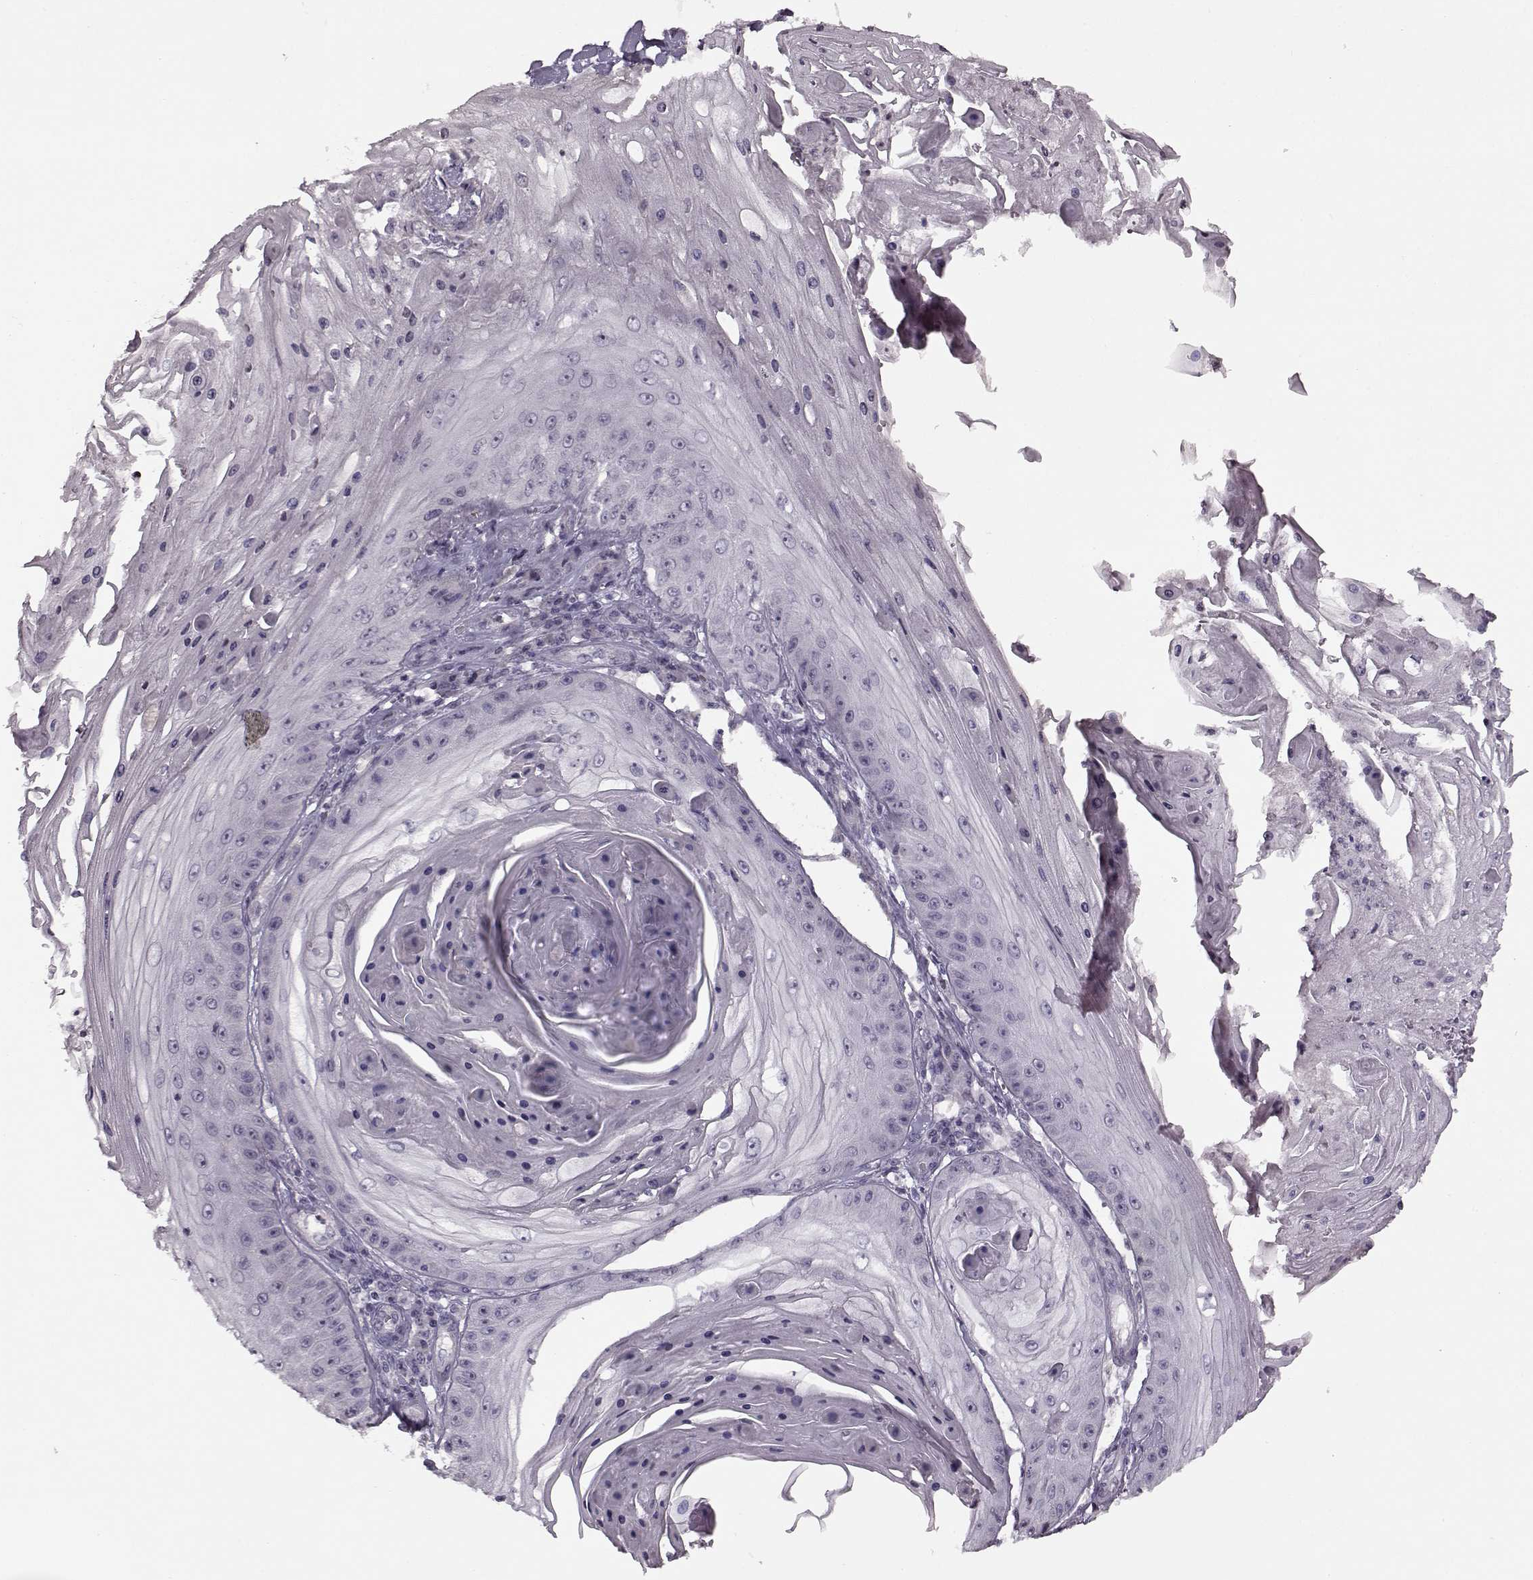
{"staining": {"intensity": "negative", "quantity": "none", "location": "none"}, "tissue": "skin cancer", "cell_type": "Tumor cells", "image_type": "cancer", "snomed": [{"axis": "morphology", "description": "Squamous cell carcinoma, NOS"}, {"axis": "topography", "description": "Skin"}], "caption": "This is a micrograph of immunohistochemistry (IHC) staining of skin cancer, which shows no positivity in tumor cells.", "gene": "FSHB", "patient": {"sex": "male", "age": 70}}